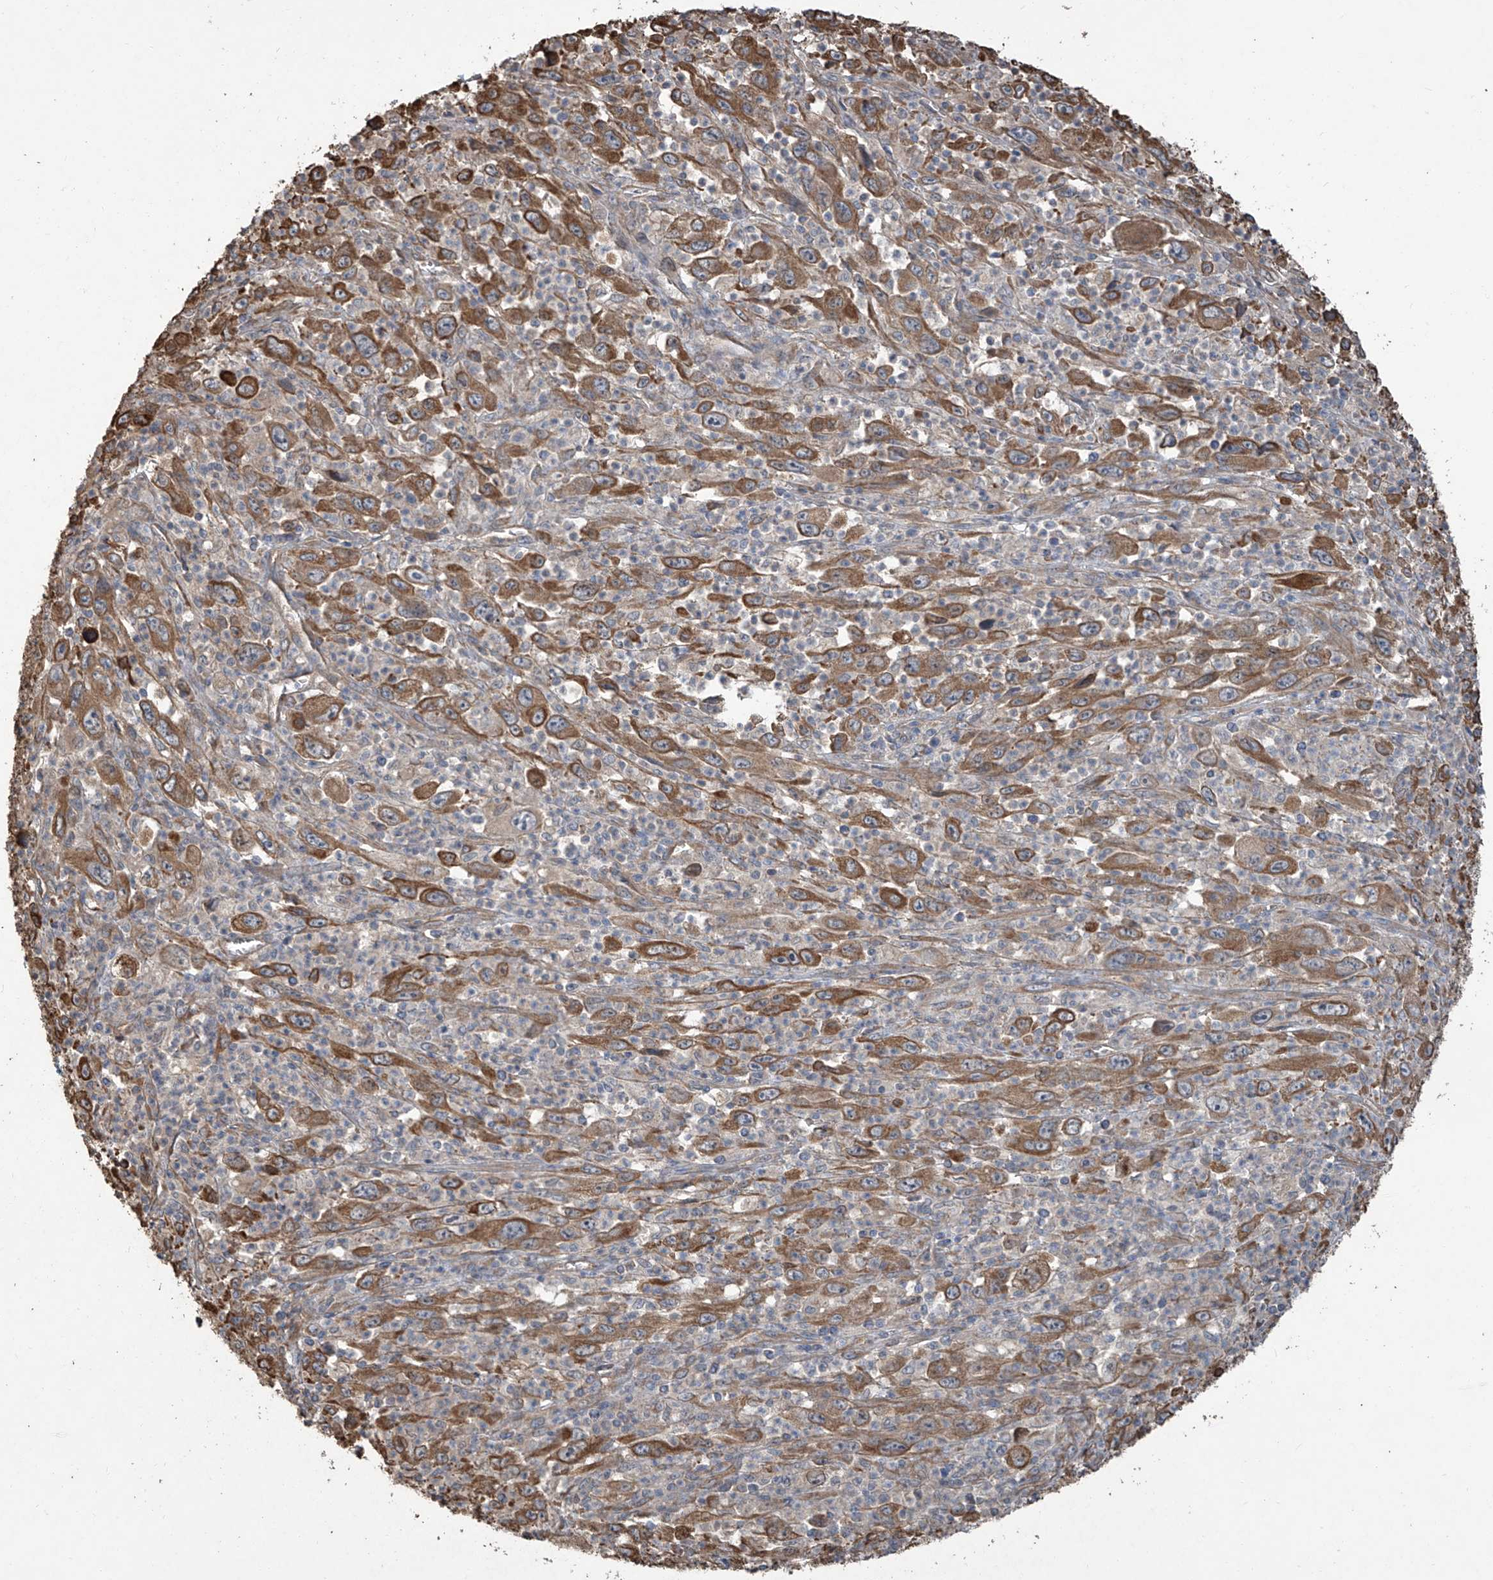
{"staining": {"intensity": "moderate", "quantity": ">75%", "location": "cytoplasmic/membranous"}, "tissue": "melanoma", "cell_type": "Tumor cells", "image_type": "cancer", "snomed": [{"axis": "morphology", "description": "Malignant melanoma, Metastatic site"}, {"axis": "topography", "description": "Skin"}], "caption": "This is a micrograph of IHC staining of melanoma, which shows moderate positivity in the cytoplasmic/membranous of tumor cells.", "gene": "AGBL5", "patient": {"sex": "female", "age": 56}}